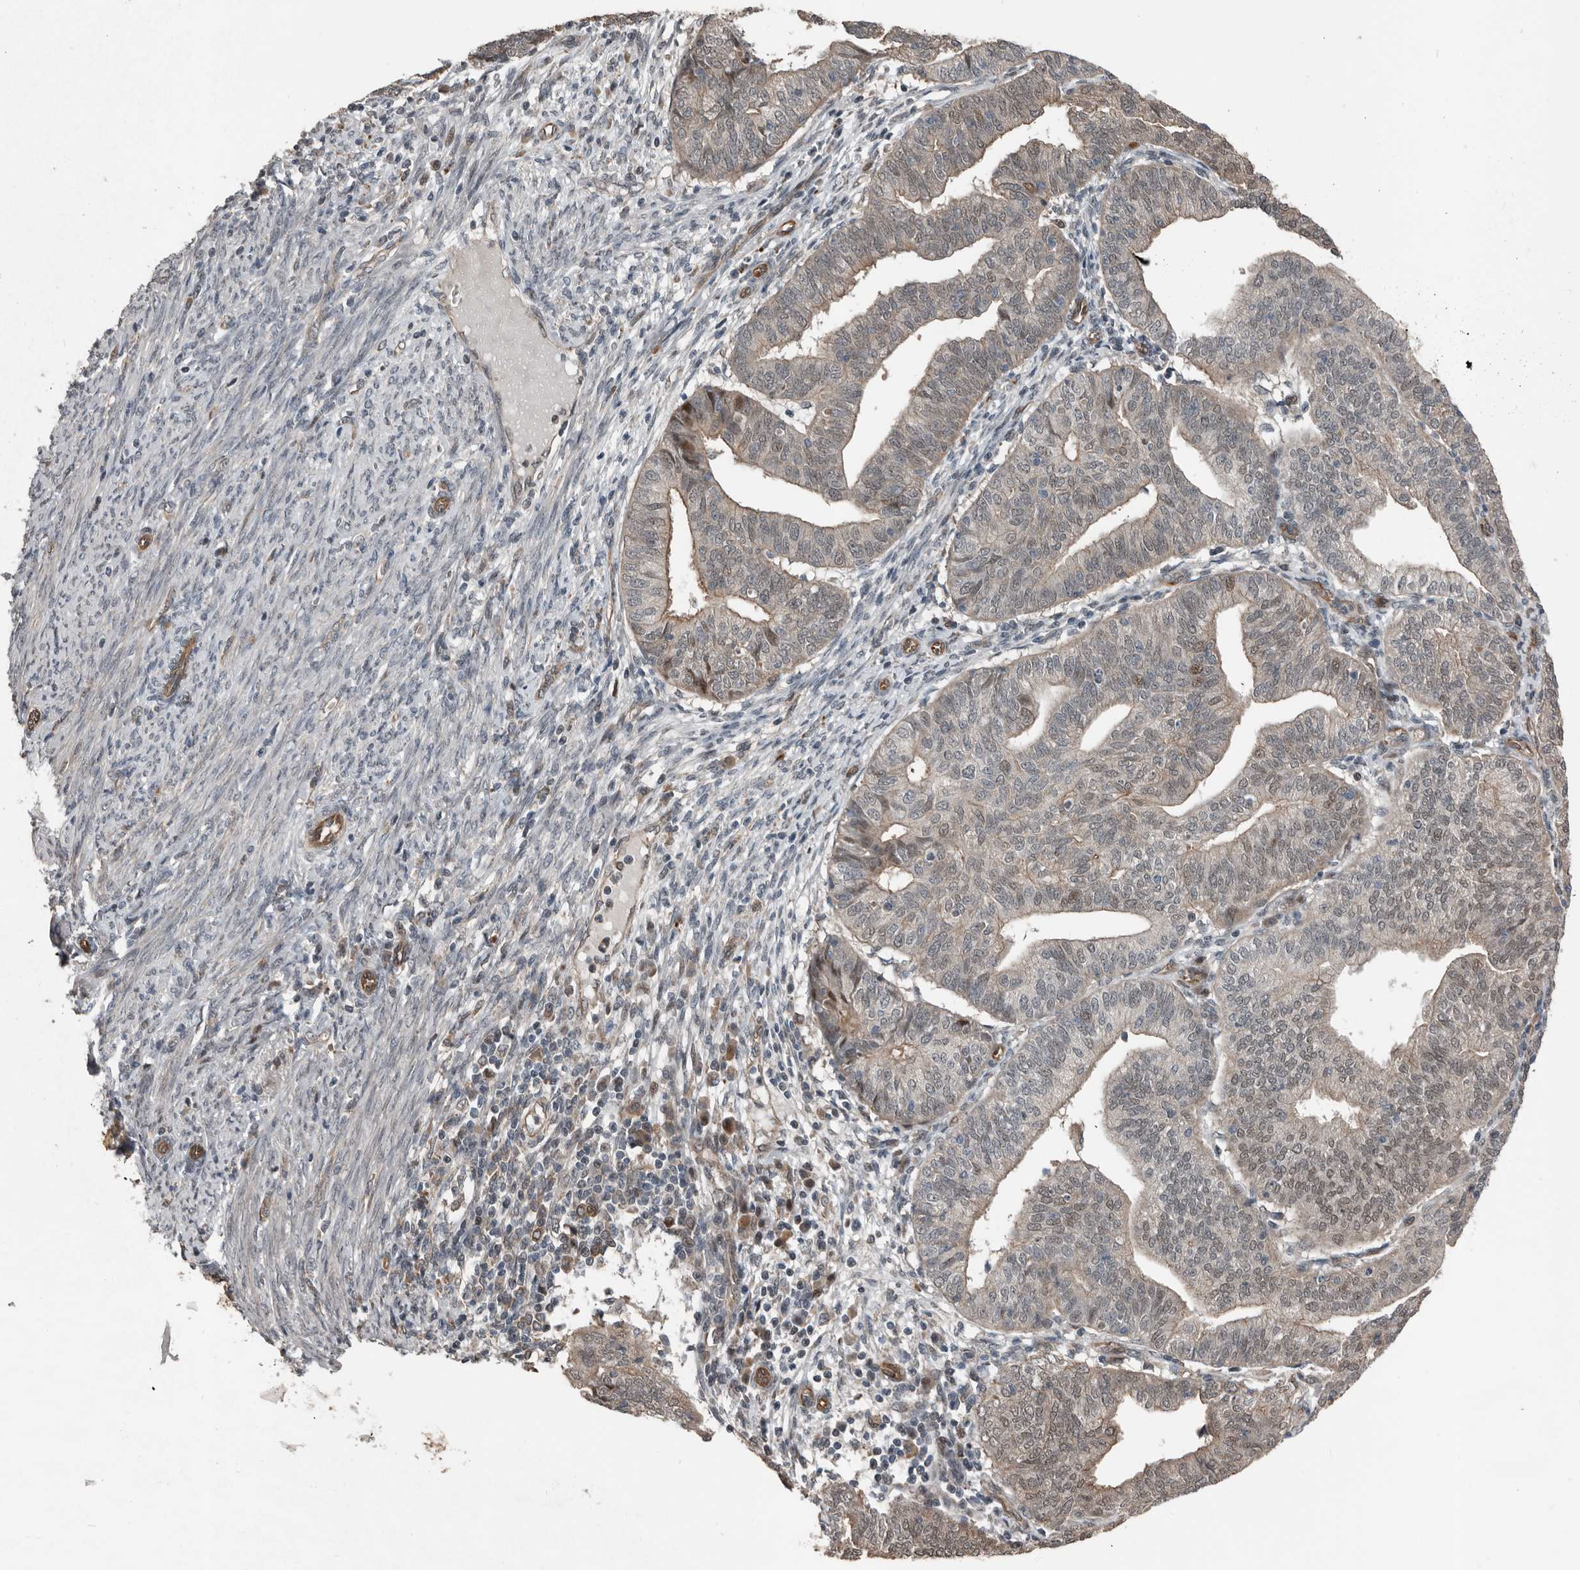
{"staining": {"intensity": "weak", "quantity": "25%-75%", "location": "cytoplasmic/membranous,nuclear"}, "tissue": "endometrial cancer", "cell_type": "Tumor cells", "image_type": "cancer", "snomed": [{"axis": "morphology", "description": "Adenocarcinoma, NOS"}, {"axis": "topography", "description": "Uterus"}], "caption": "Adenocarcinoma (endometrial) was stained to show a protein in brown. There is low levels of weak cytoplasmic/membranous and nuclear expression in about 25%-75% of tumor cells. Immunohistochemistry stains the protein of interest in brown and the nuclei are stained blue.", "gene": "YOD1", "patient": {"sex": "female", "age": 77}}